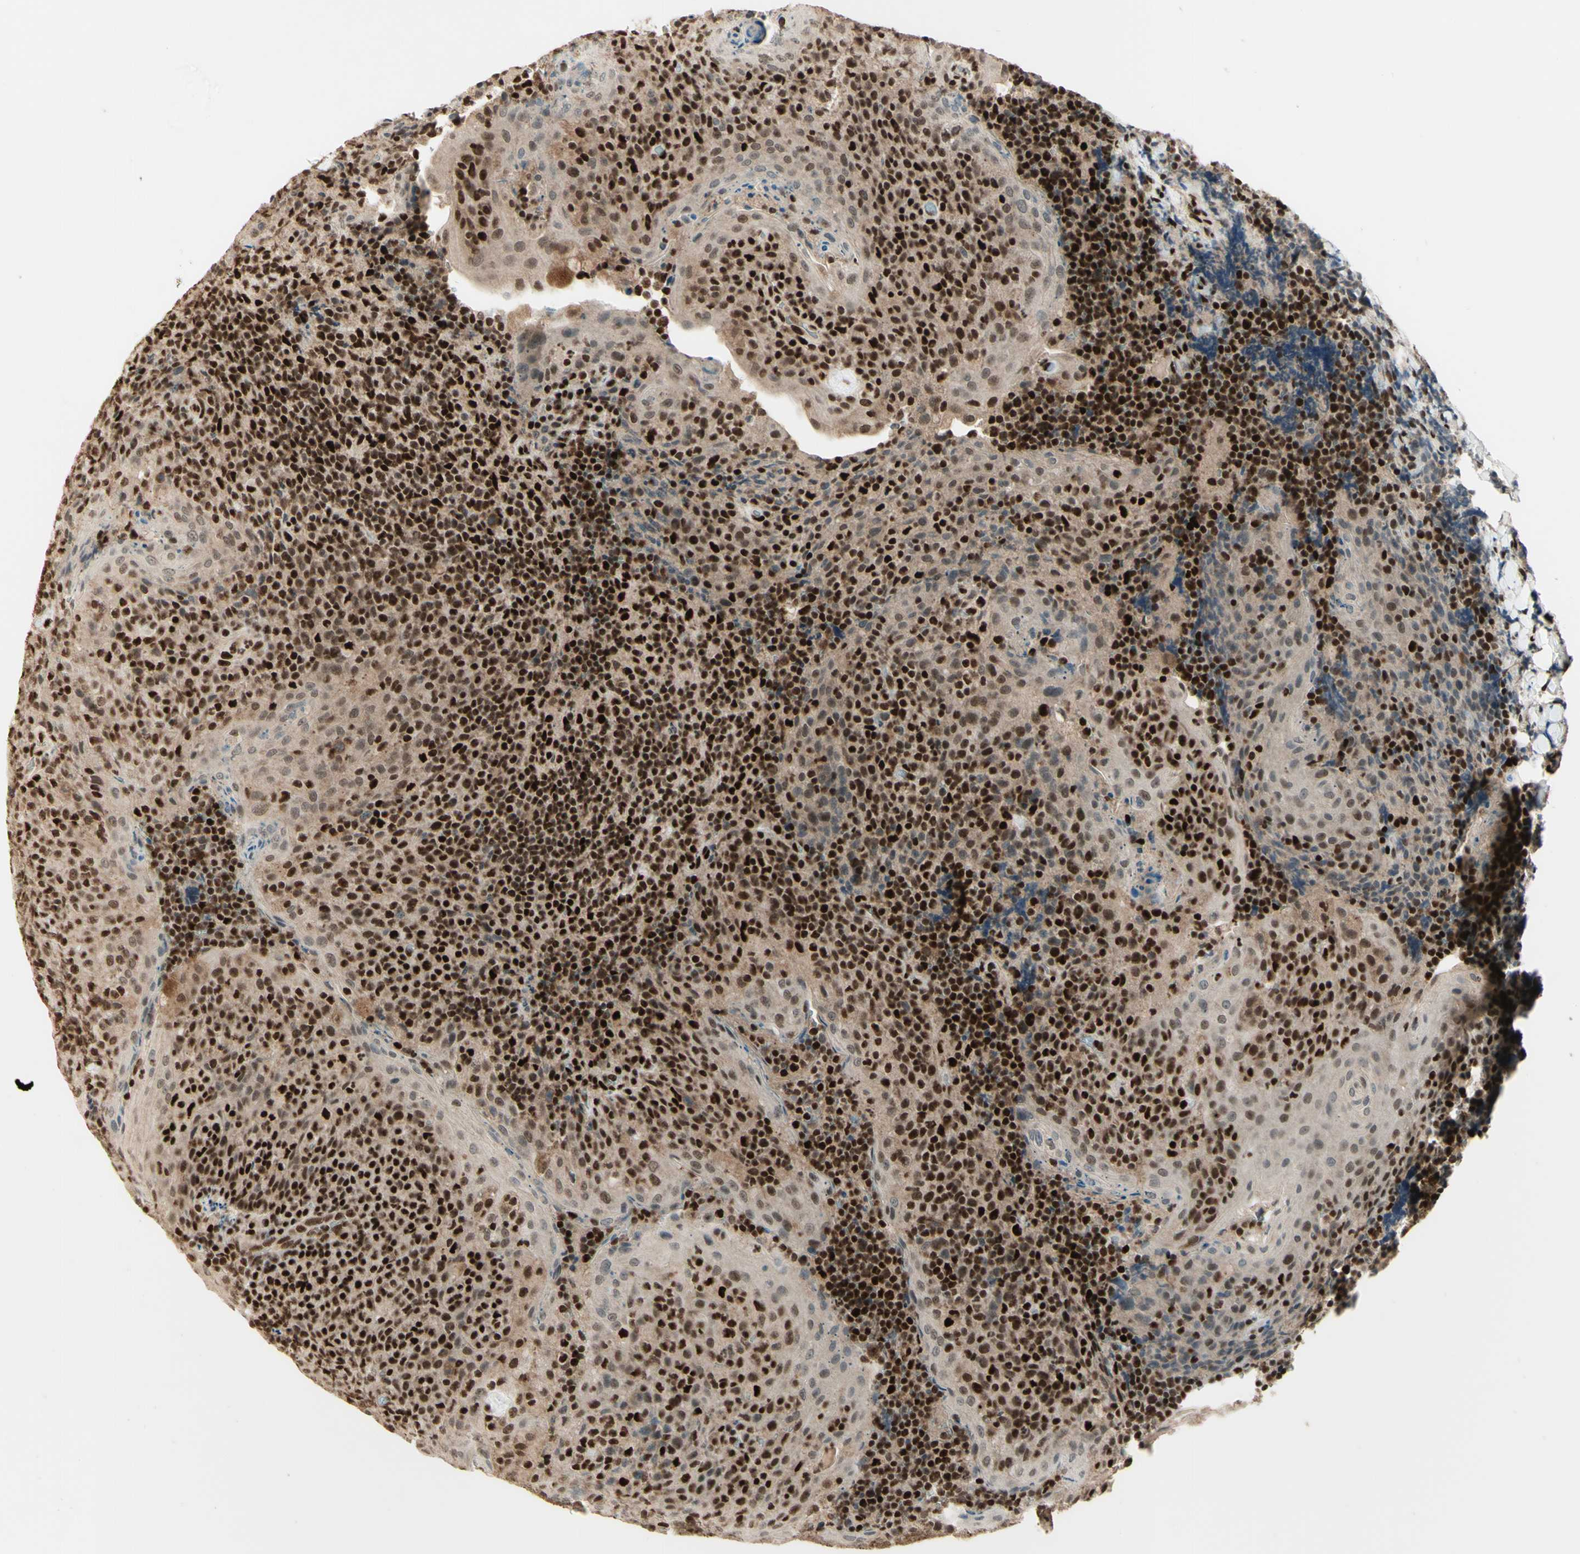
{"staining": {"intensity": "strong", "quantity": ">75%", "location": "nuclear"}, "tissue": "tonsil", "cell_type": "Germinal center cells", "image_type": "normal", "snomed": [{"axis": "morphology", "description": "Normal tissue, NOS"}, {"axis": "topography", "description": "Tonsil"}], "caption": "Immunohistochemical staining of unremarkable human tonsil exhibits high levels of strong nuclear positivity in about >75% of germinal center cells. The protein is shown in brown color, while the nuclei are stained blue.", "gene": "NR3C1", "patient": {"sex": "male", "age": 17}}